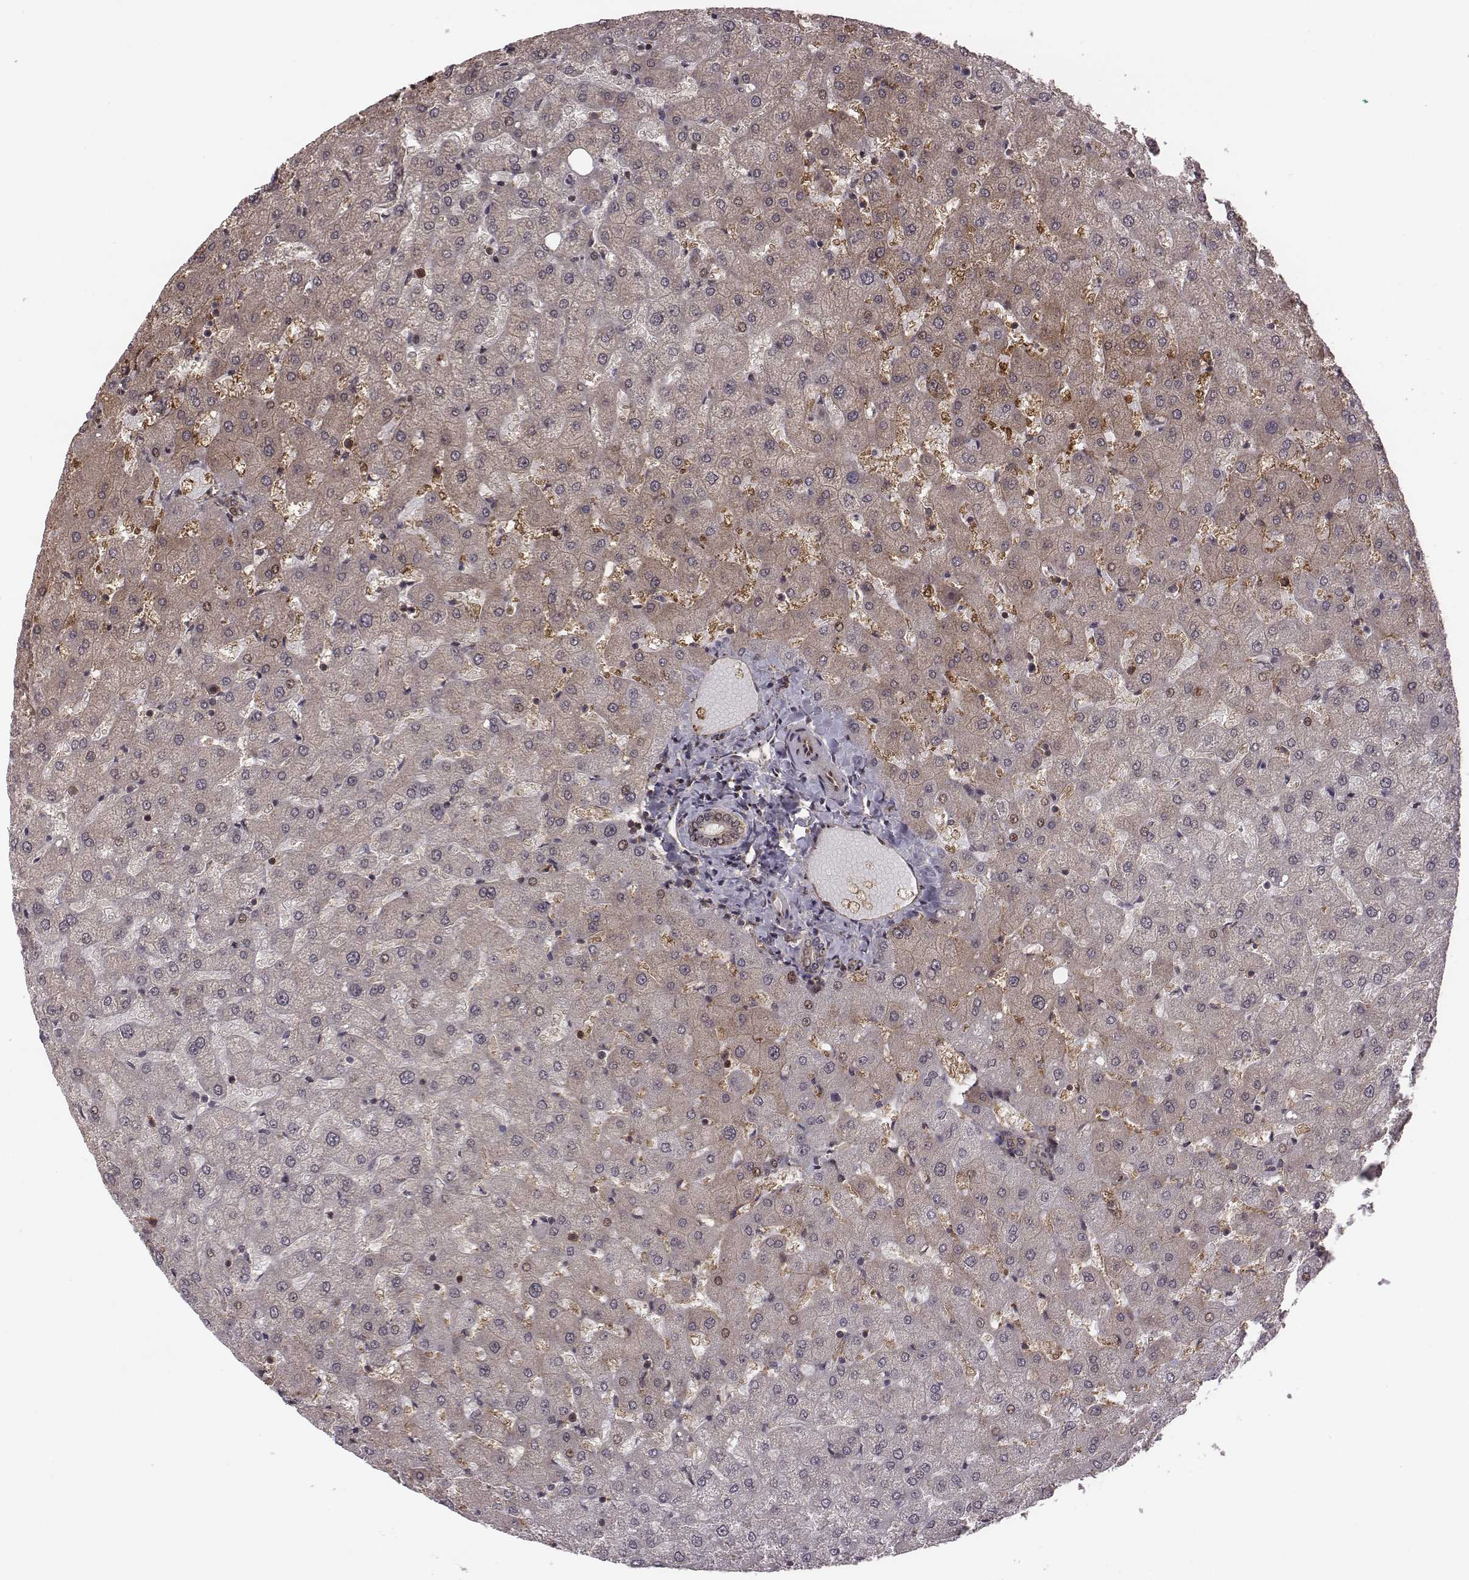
{"staining": {"intensity": "weak", "quantity": "<25%", "location": "cytoplasmic/membranous"}, "tissue": "liver", "cell_type": "Cholangiocytes", "image_type": "normal", "snomed": [{"axis": "morphology", "description": "Normal tissue, NOS"}, {"axis": "topography", "description": "Liver"}], "caption": "A high-resolution histopathology image shows immunohistochemistry (IHC) staining of unremarkable liver, which displays no significant expression in cholangiocytes. Brightfield microscopy of IHC stained with DAB (brown) and hematoxylin (blue), captured at high magnification.", "gene": "RPL3", "patient": {"sex": "female", "age": 50}}